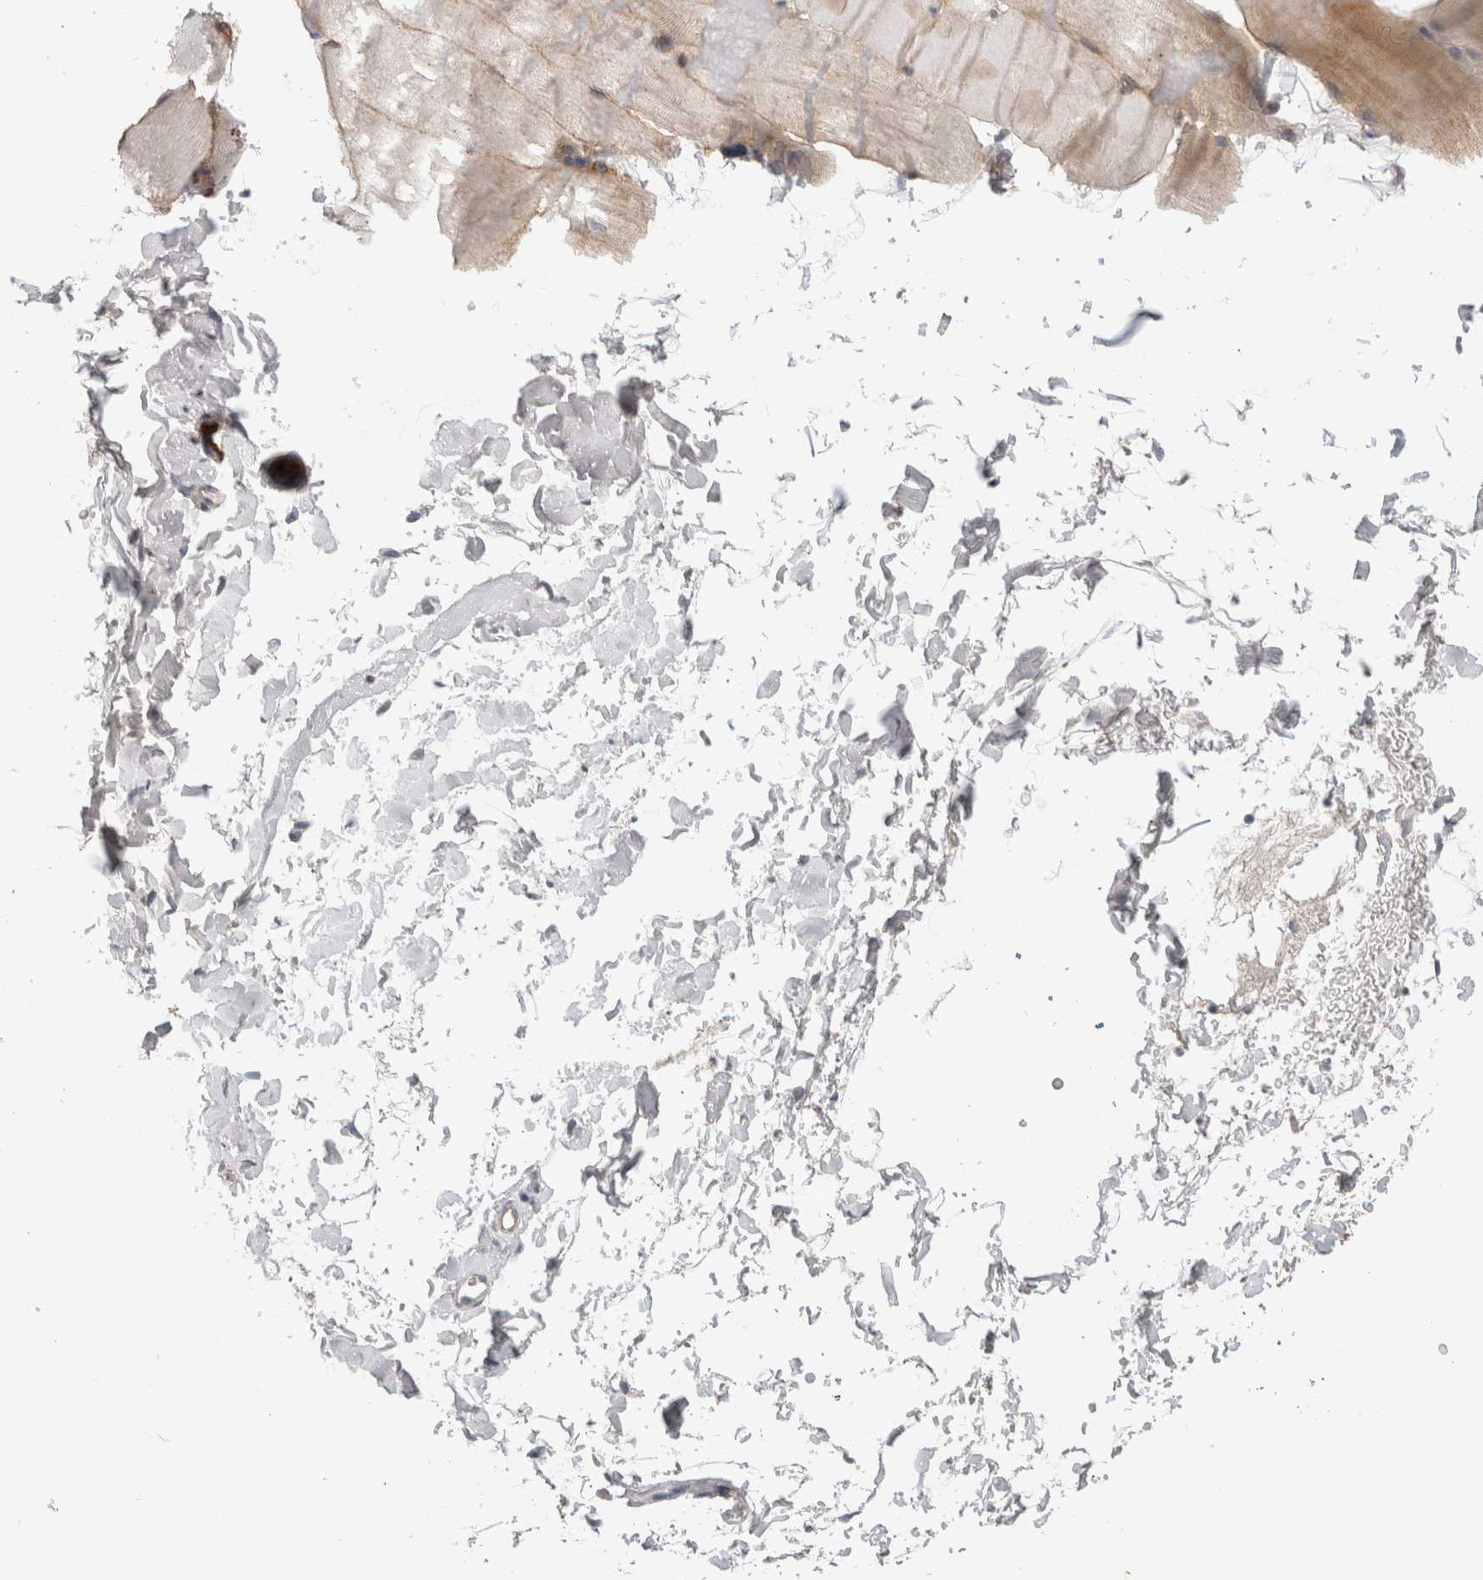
{"staining": {"intensity": "moderate", "quantity": "25%-75%", "location": "cytoplasmic/membranous"}, "tissue": "skeletal muscle", "cell_type": "Myocytes", "image_type": "normal", "snomed": [{"axis": "morphology", "description": "Normal tissue, NOS"}, {"axis": "topography", "description": "Skin"}, {"axis": "topography", "description": "Skeletal muscle"}], "caption": "Protein analysis of benign skeletal muscle exhibits moderate cytoplasmic/membranous positivity in about 25%-75% of myocytes. (Brightfield microscopy of DAB IHC at high magnification).", "gene": "CDH13", "patient": {"sex": "male", "age": 83}}